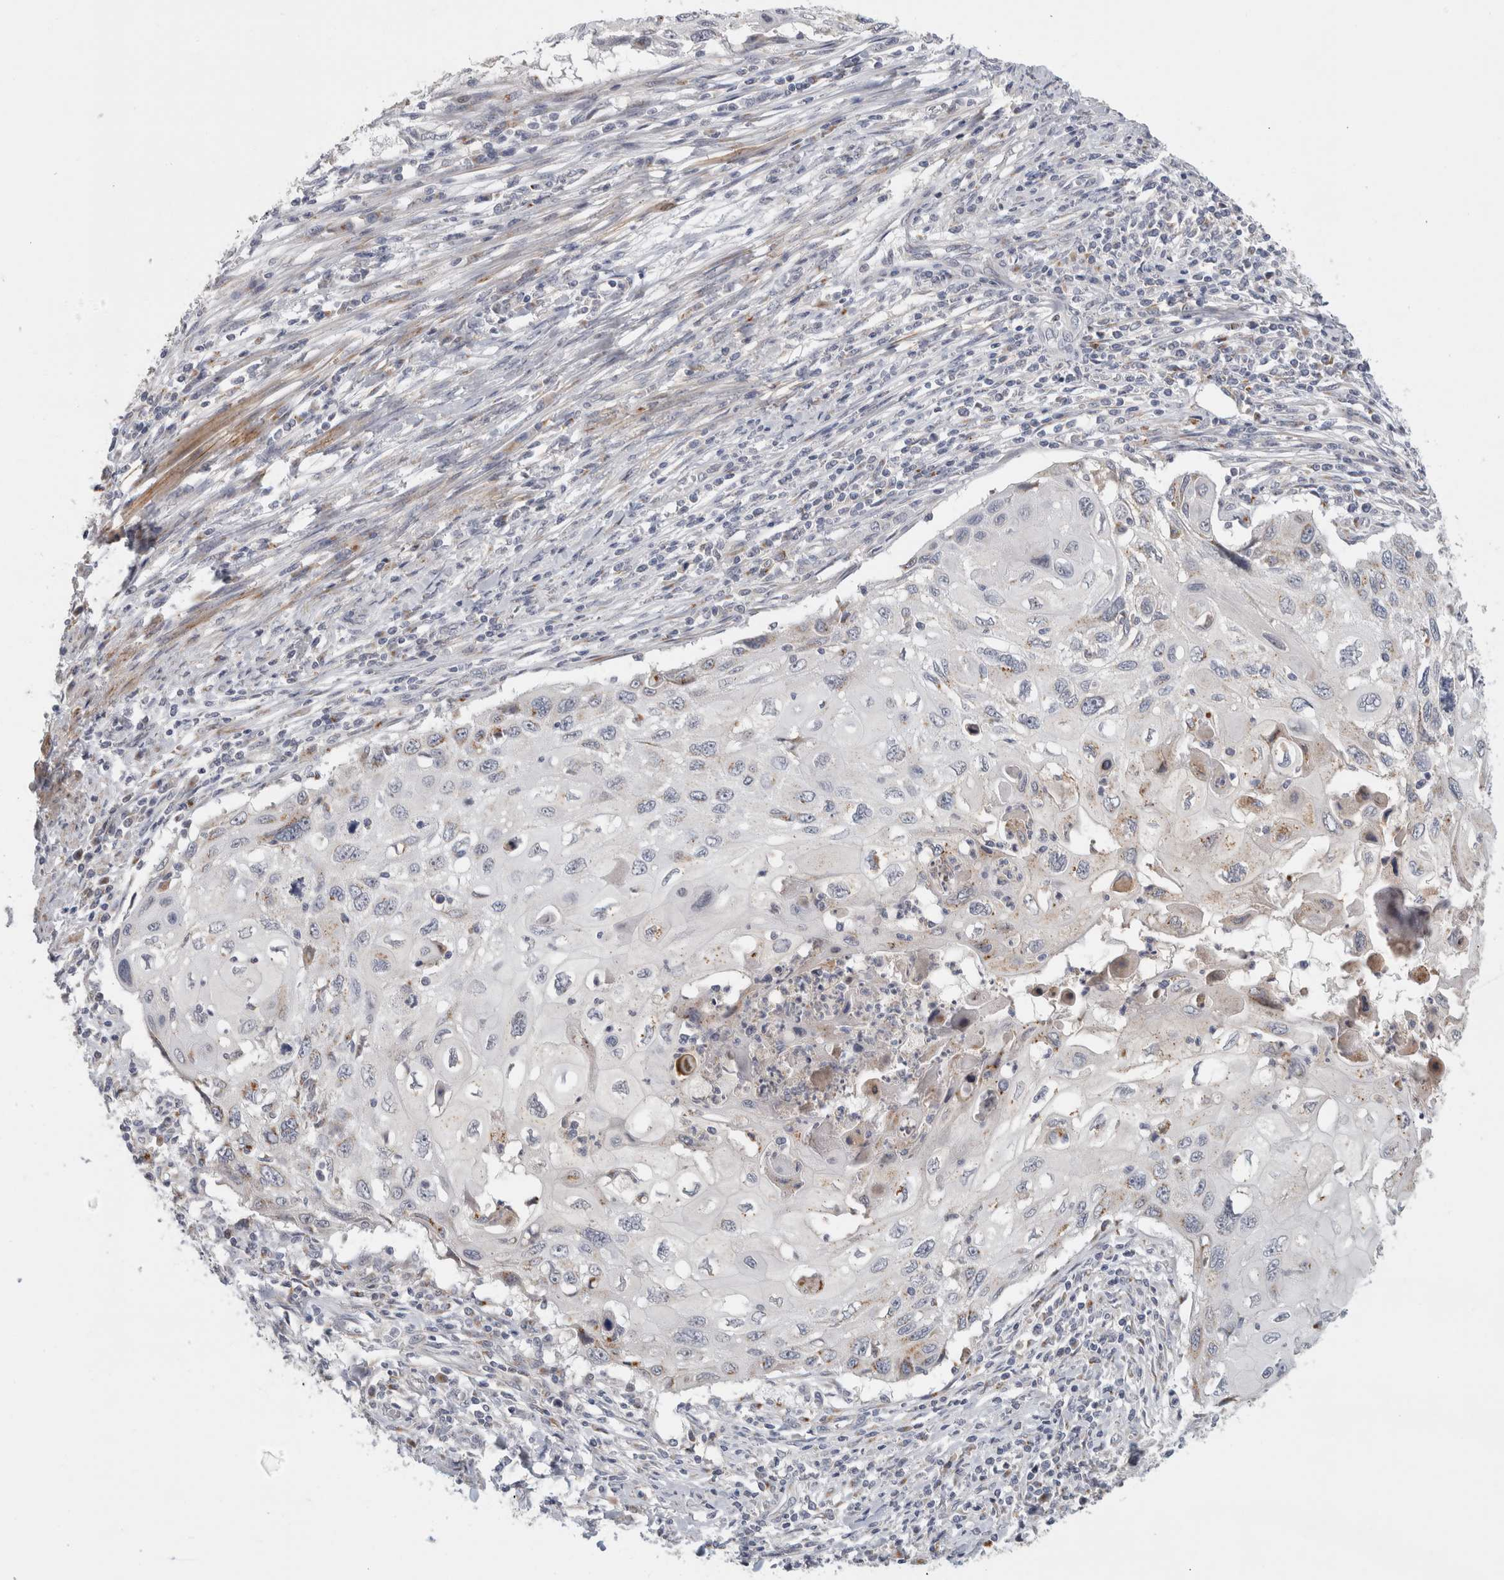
{"staining": {"intensity": "moderate", "quantity": "<25%", "location": "cytoplasmic/membranous"}, "tissue": "cervical cancer", "cell_type": "Tumor cells", "image_type": "cancer", "snomed": [{"axis": "morphology", "description": "Squamous cell carcinoma, NOS"}, {"axis": "topography", "description": "Cervix"}], "caption": "IHC (DAB (3,3'-diaminobenzidine)) staining of human cervical cancer (squamous cell carcinoma) displays moderate cytoplasmic/membranous protein positivity in approximately <25% of tumor cells.", "gene": "MGAT1", "patient": {"sex": "female", "age": 70}}